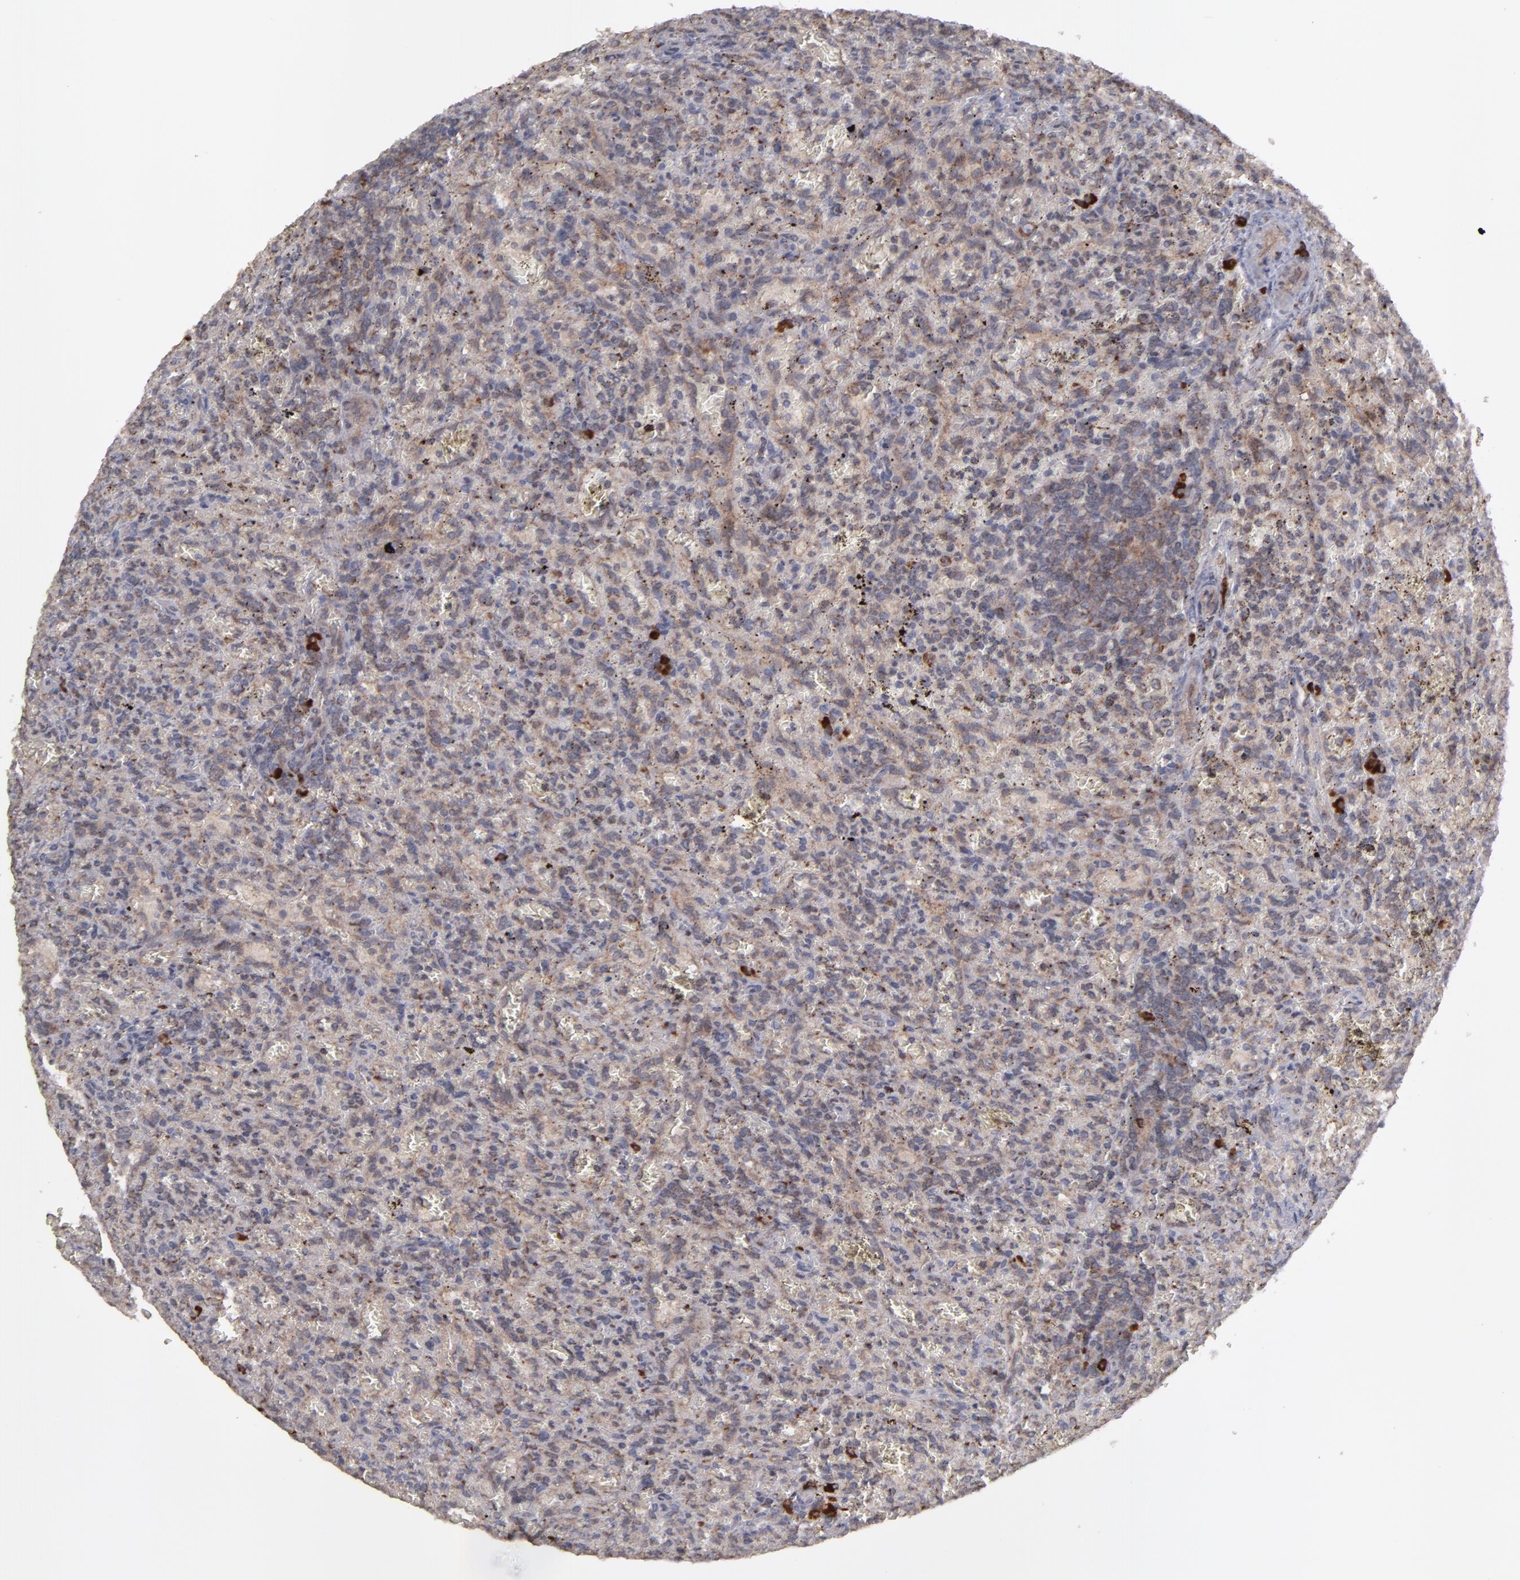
{"staining": {"intensity": "moderate", "quantity": "25%-75%", "location": "cytoplasmic/membranous"}, "tissue": "lymphoma", "cell_type": "Tumor cells", "image_type": "cancer", "snomed": [{"axis": "morphology", "description": "Malignant lymphoma, non-Hodgkin's type, Low grade"}, {"axis": "topography", "description": "Spleen"}], "caption": "A medium amount of moderate cytoplasmic/membranous staining is seen in approximately 25%-75% of tumor cells in lymphoma tissue.", "gene": "SND1", "patient": {"sex": "female", "age": 64}}